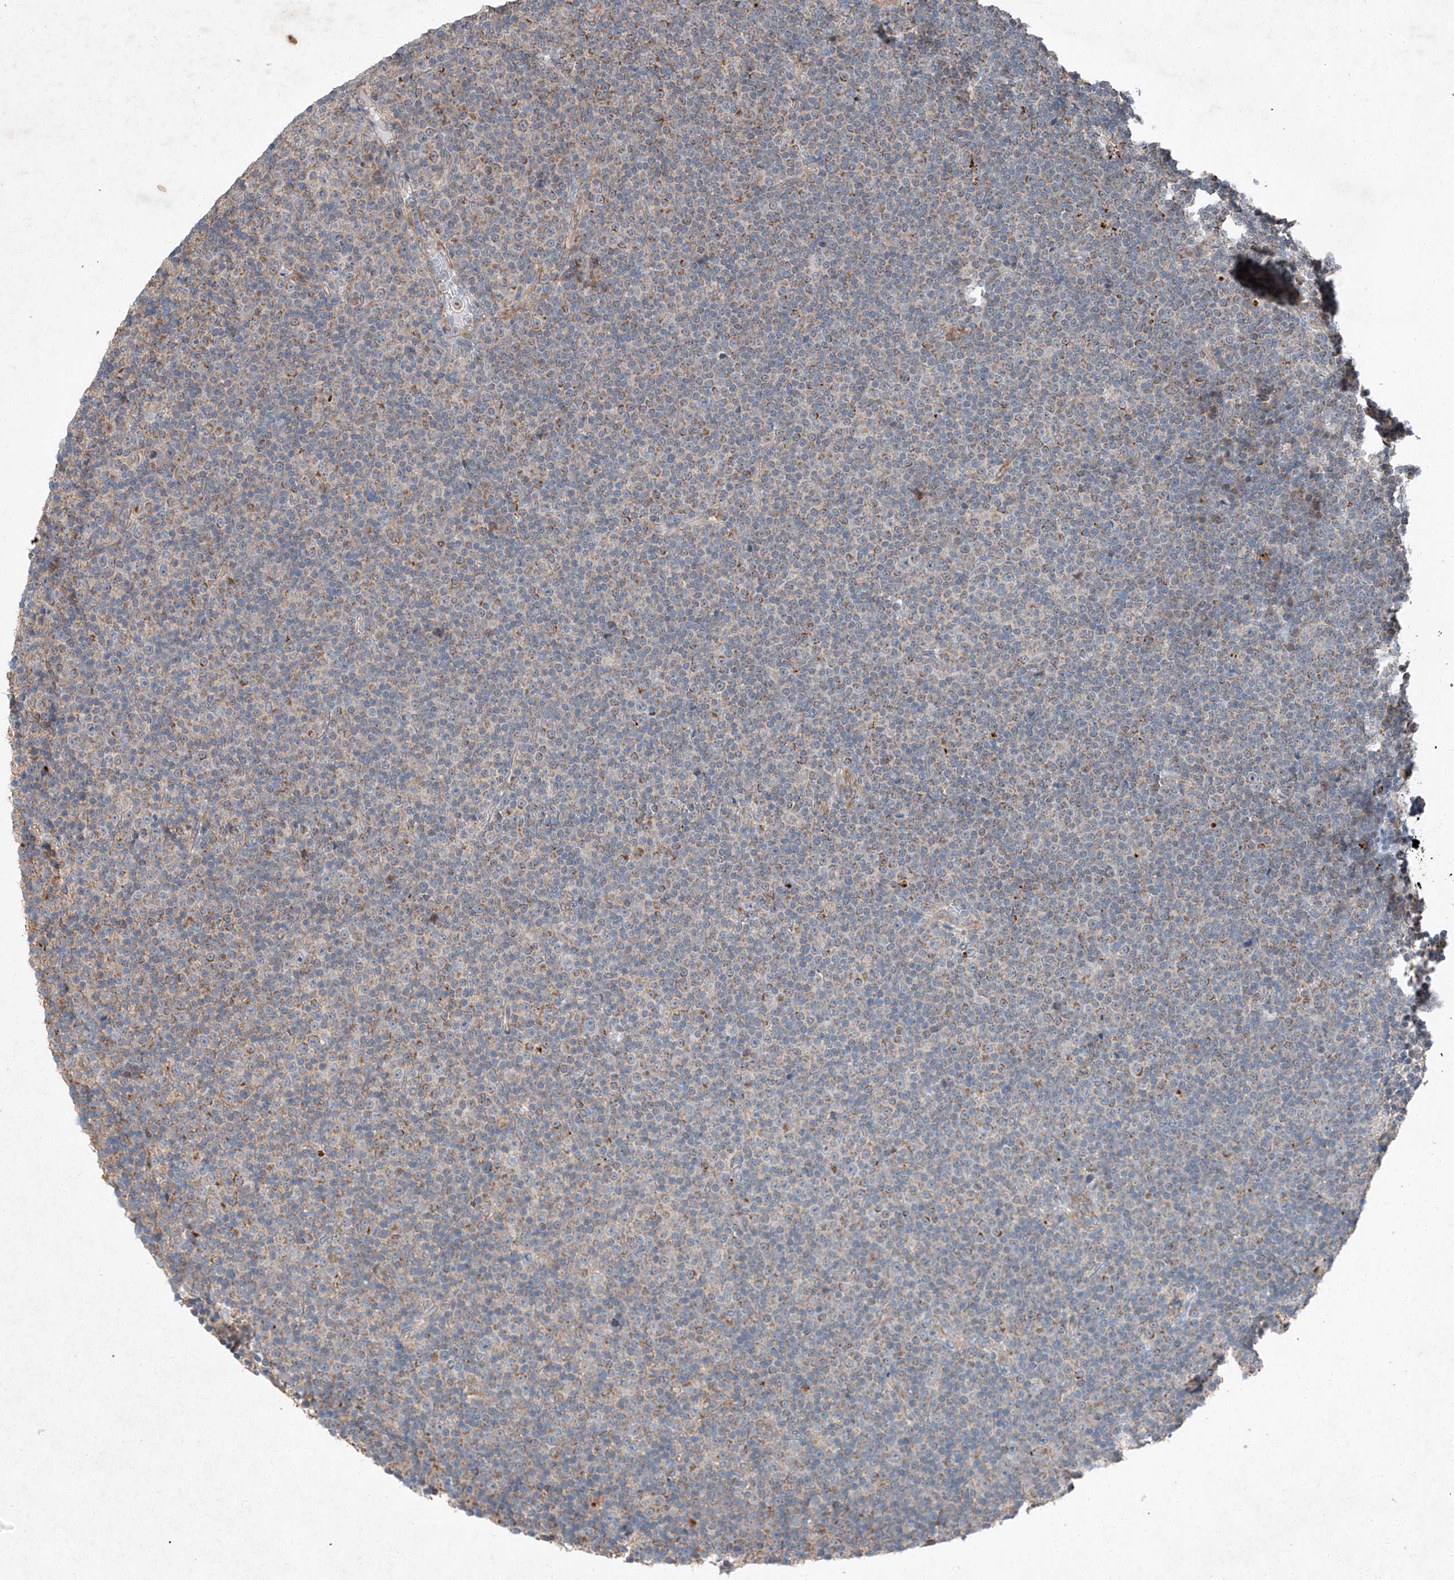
{"staining": {"intensity": "moderate", "quantity": "25%-75%", "location": "cytoplasmic/membranous"}, "tissue": "lymphoma", "cell_type": "Tumor cells", "image_type": "cancer", "snomed": [{"axis": "morphology", "description": "Malignant lymphoma, non-Hodgkin's type, Low grade"}, {"axis": "topography", "description": "Lymph node"}], "caption": "IHC histopathology image of human lymphoma stained for a protein (brown), which demonstrates medium levels of moderate cytoplasmic/membranous positivity in about 25%-75% of tumor cells.", "gene": "RUSC1", "patient": {"sex": "female", "age": 67}}